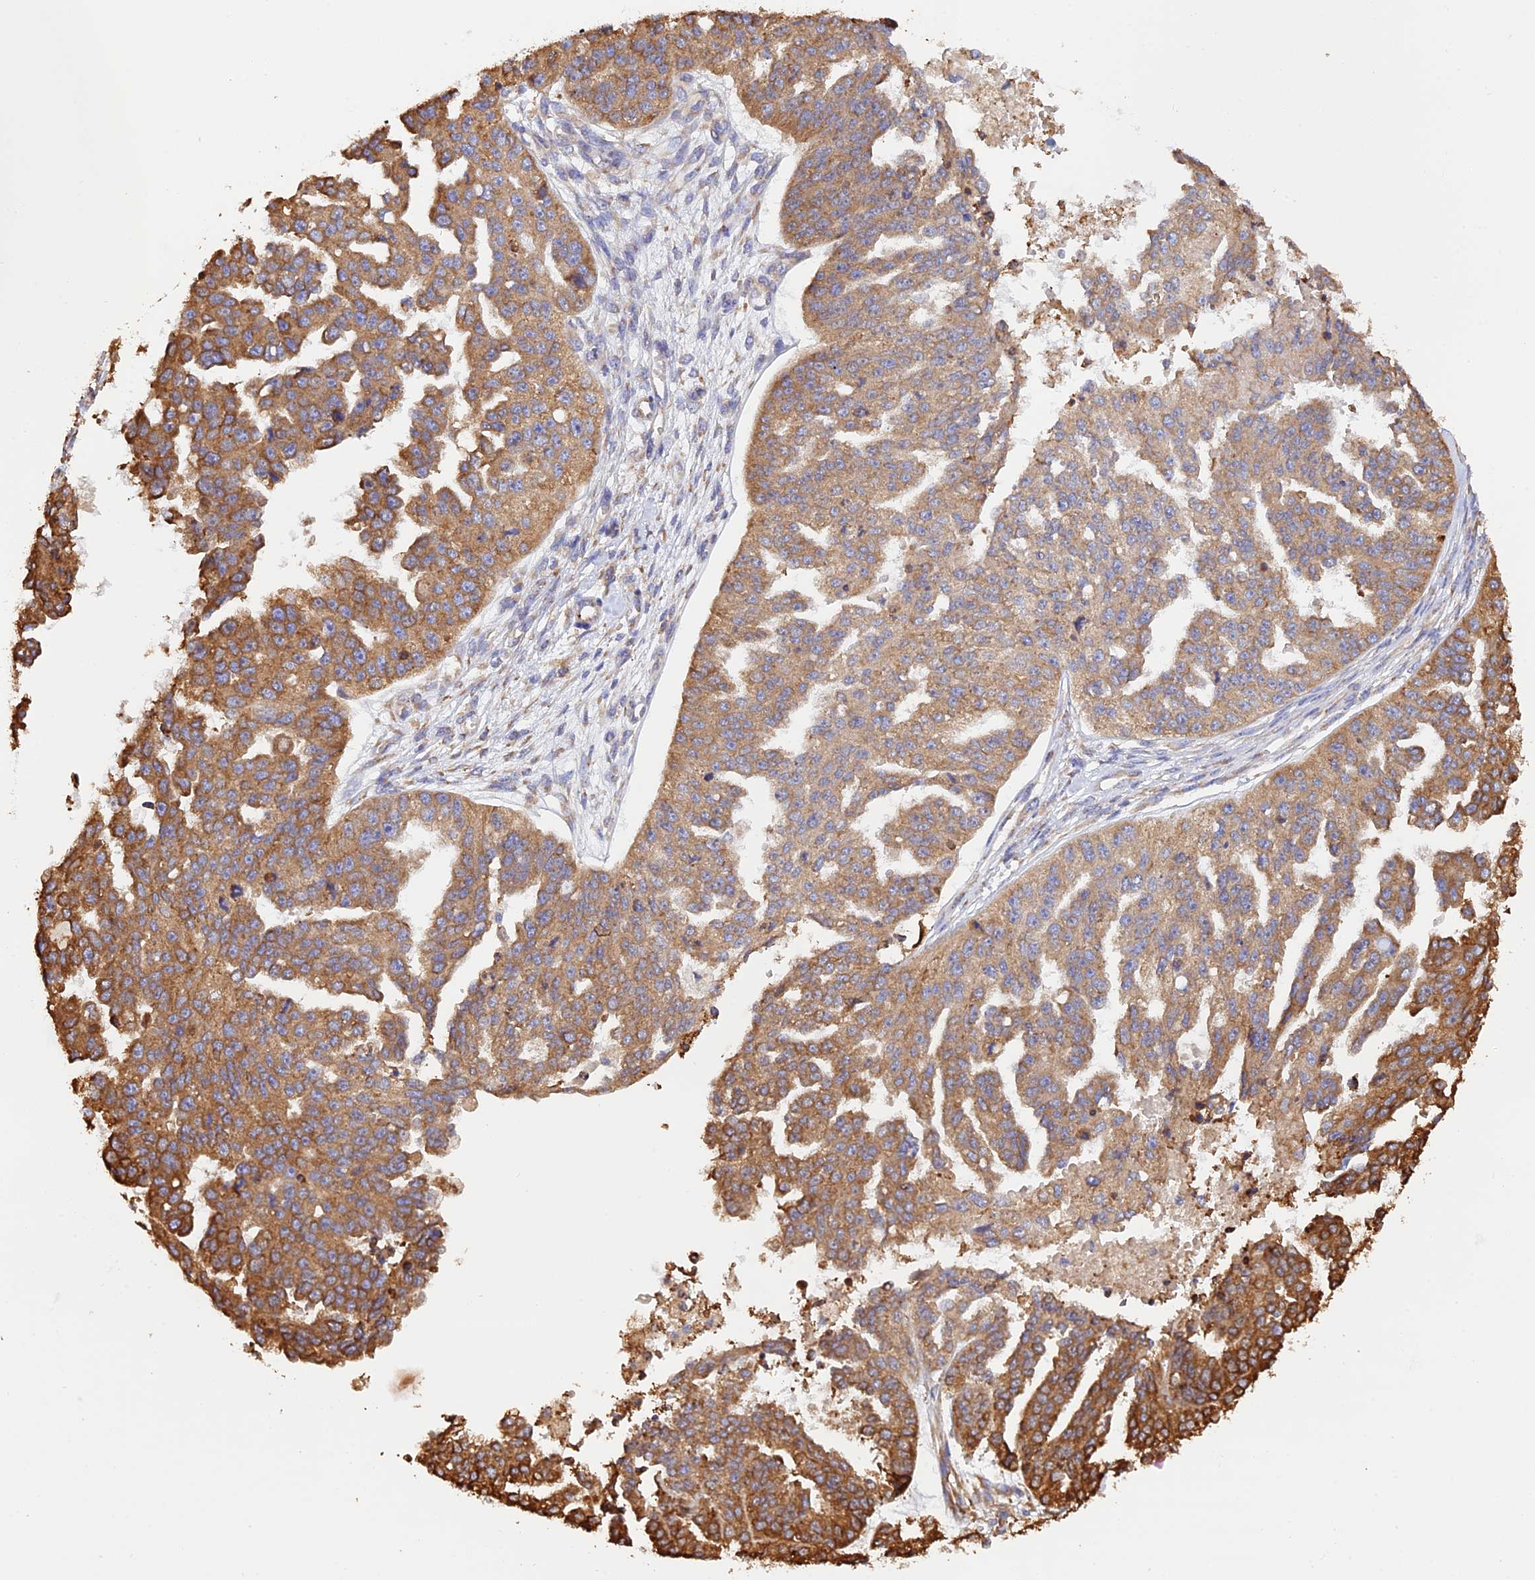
{"staining": {"intensity": "moderate", "quantity": ">75%", "location": "cytoplasmic/membranous"}, "tissue": "ovarian cancer", "cell_type": "Tumor cells", "image_type": "cancer", "snomed": [{"axis": "morphology", "description": "Cystadenocarcinoma, serous, NOS"}, {"axis": "topography", "description": "Ovary"}], "caption": "Tumor cells reveal medium levels of moderate cytoplasmic/membranous staining in approximately >75% of cells in human ovarian cancer. Ihc stains the protein of interest in brown and the nuclei are stained blue.", "gene": "RPL5", "patient": {"sex": "female", "age": 58}}